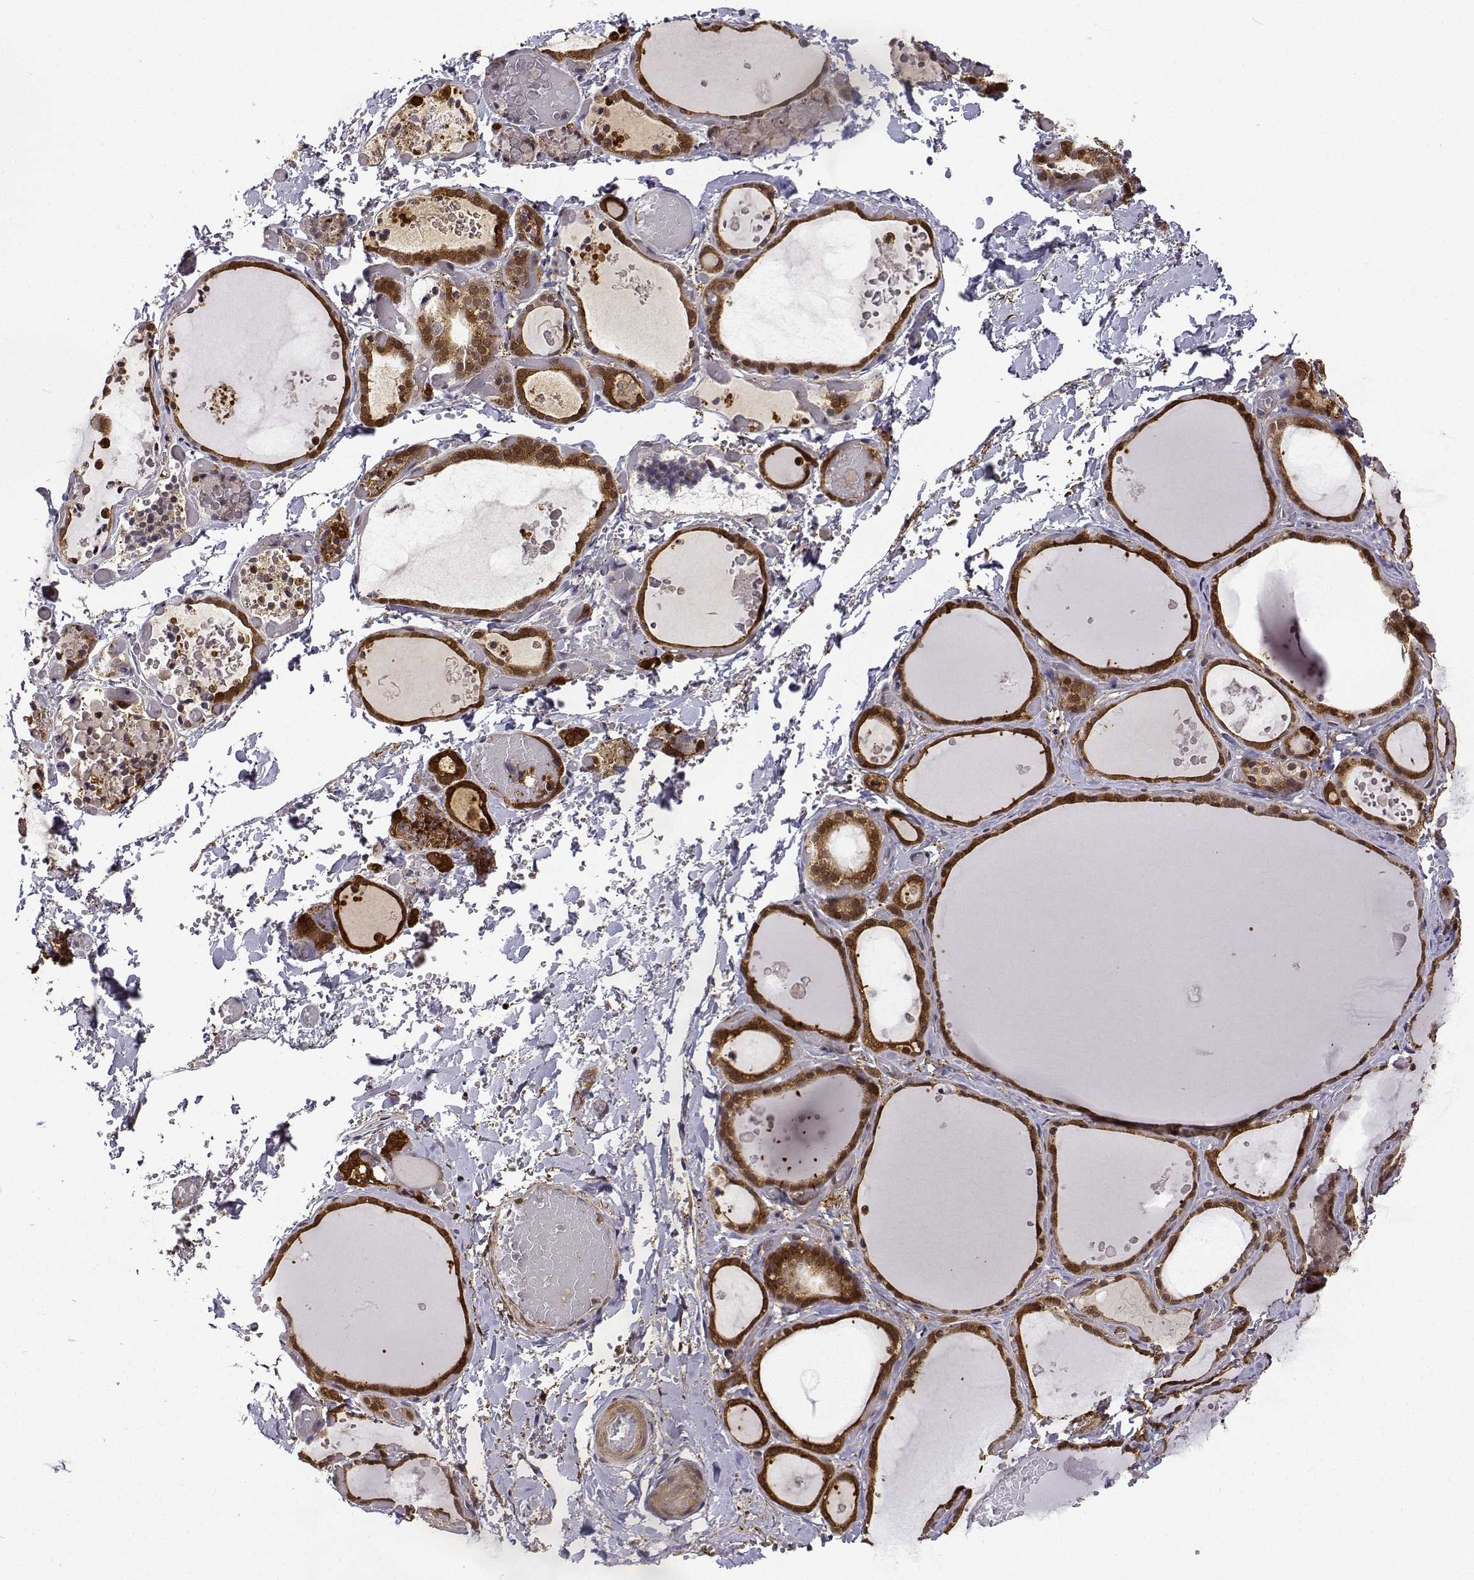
{"staining": {"intensity": "strong", "quantity": ">75%", "location": "cytoplasmic/membranous"}, "tissue": "thyroid gland", "cell_type": "Glandular cells", "image_type": "normal", "snomed": [{"axis": "morphology", "description": "Normal tissue, NOS"}, {"axis": "topography", "description": "Thyroid gland"}], "caption": "Normal thyroid gland displays strong cytoplasmic/membranous staining in about >75% of glandular cells.", "gene": "PHGDH", "patient": {"sex": "female", "age": 56}}